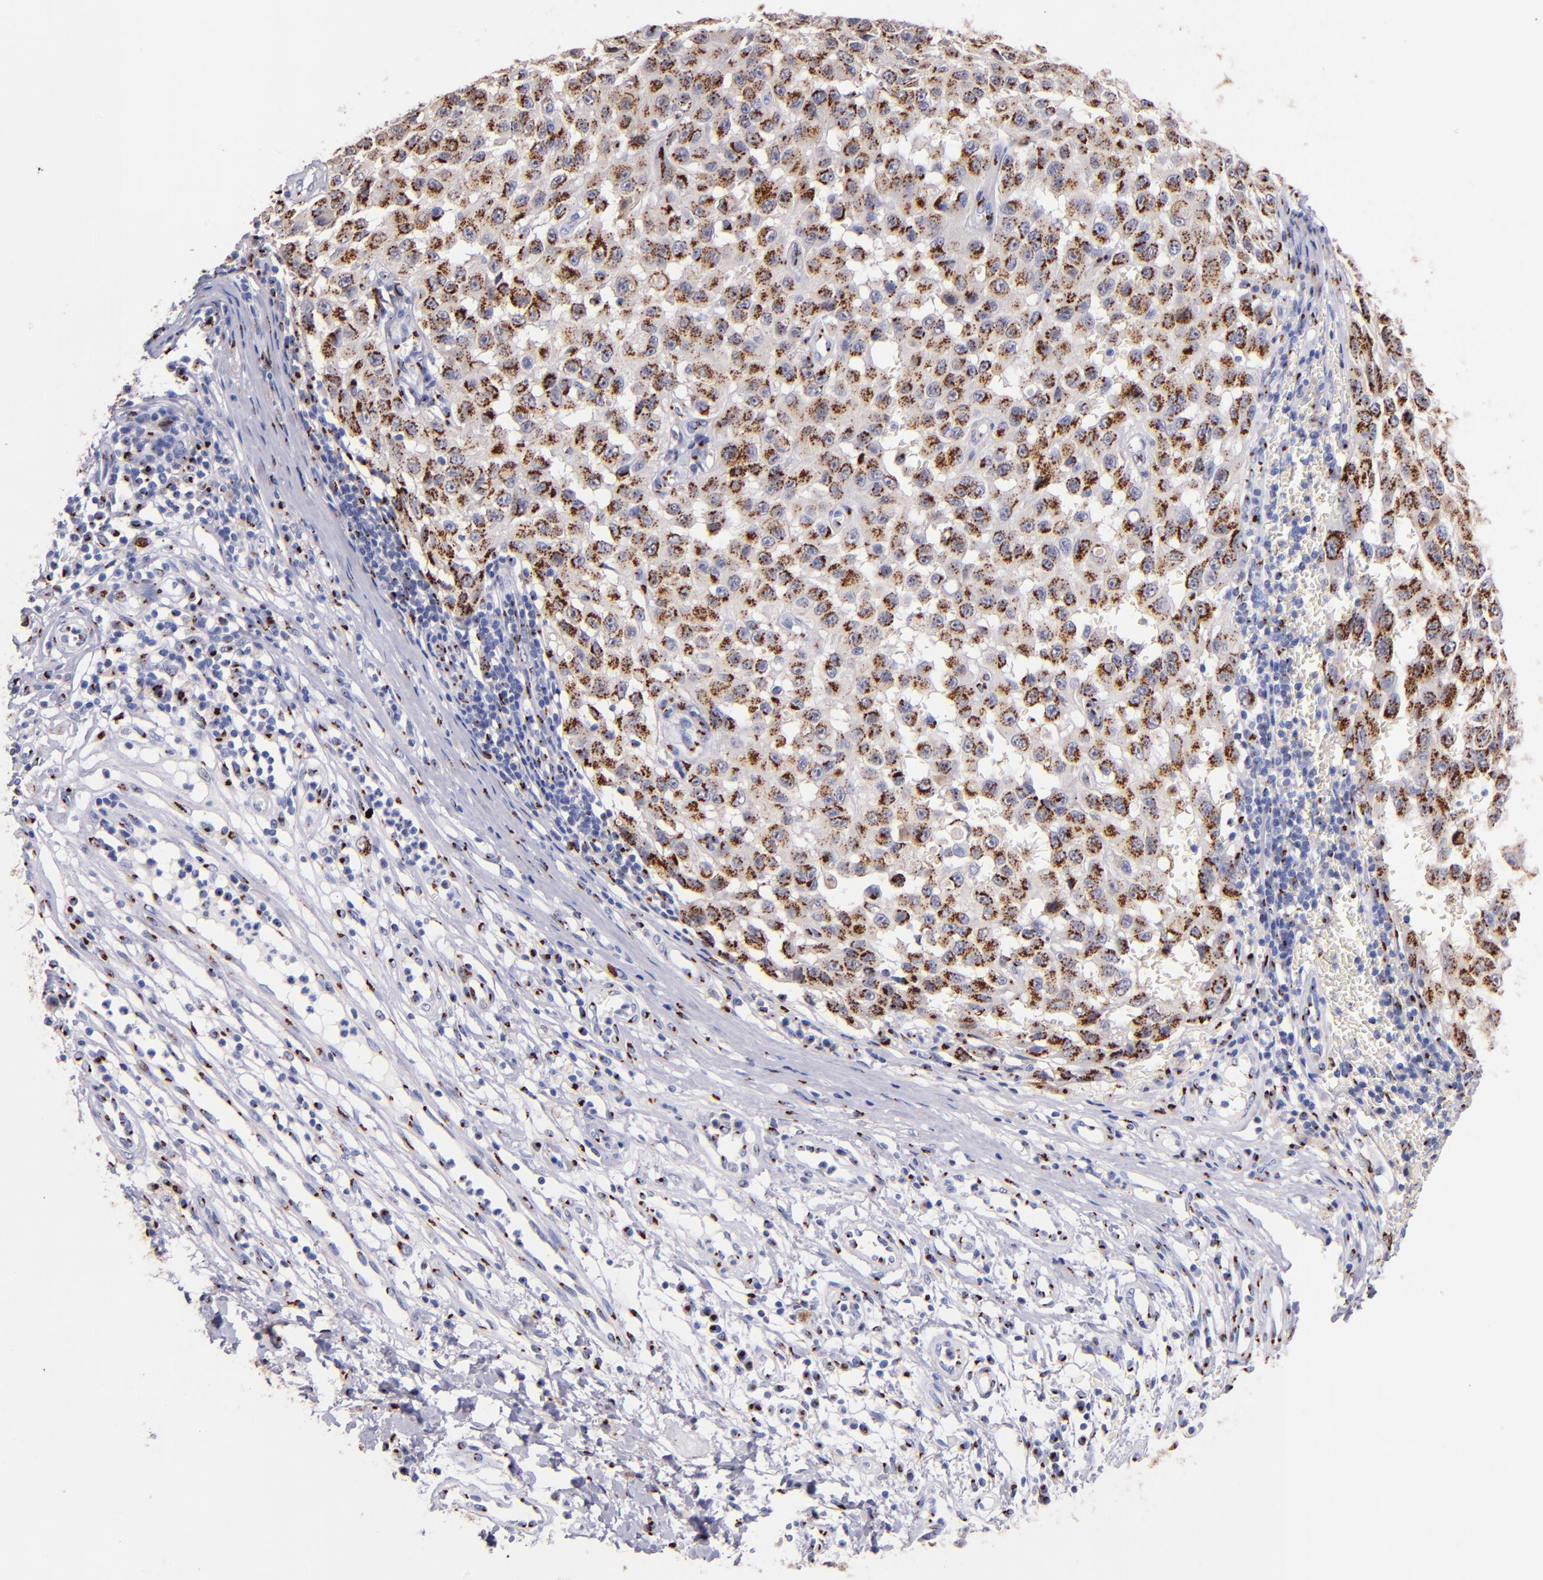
{"staining": {"intensity": "strong", "quantity": ">75%", "location": "cytoplasmic/membranous"}, "tissue": "melanoma", "cell_type": "Tumor cells", "image_type": "cancer", "snomed": [{"axis": "morphology", "description": "Malignant melanoma, NOS"}, {"axis": "topography", "description": "Skin"}], "caption": "Brown immunohistochemical staining in human melanoma shows strong cytoplasmic/membranous expression in about >75% of tumor cells.", "gene": "GOLIM4", "patient": {"sex": "male", "age": 30}}